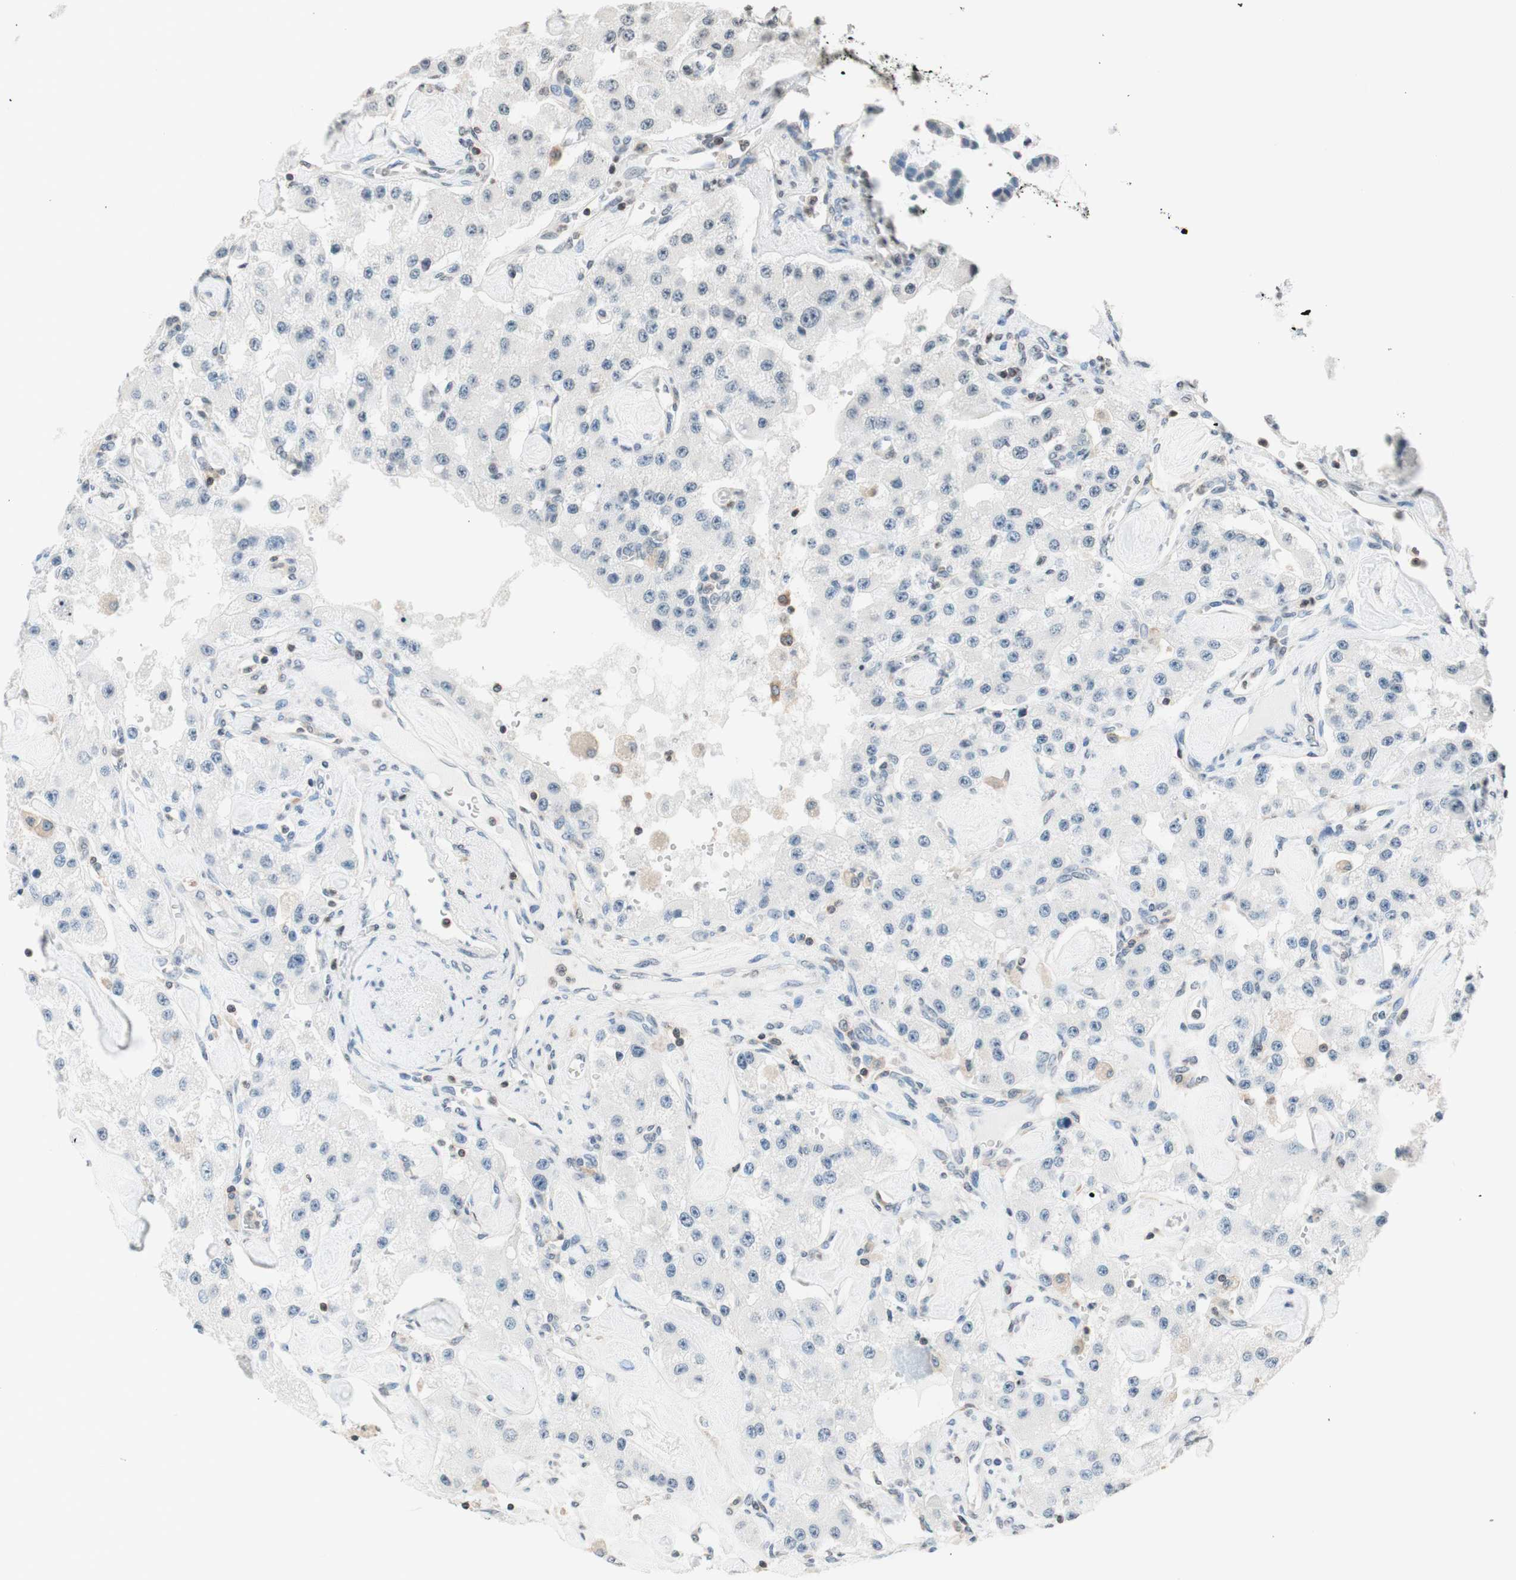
{"staining": {"intensity": "negative", "quantity": "none", "location": "none"}, "tissue": "carcinoid", "cell_type": "Tumor cells", "image_type": "cancer", "snomed": [{"axis": "morphology", "description": "Carcinoid, malignant, NOS"}, {"axis": "topography", "description": "Pancreas"}], "caption": "Tumor cells are negative for protein expression in human malignant carcinoid.", "gene": "WIPF1", "patient": {"sex": "male", "age": 41}}